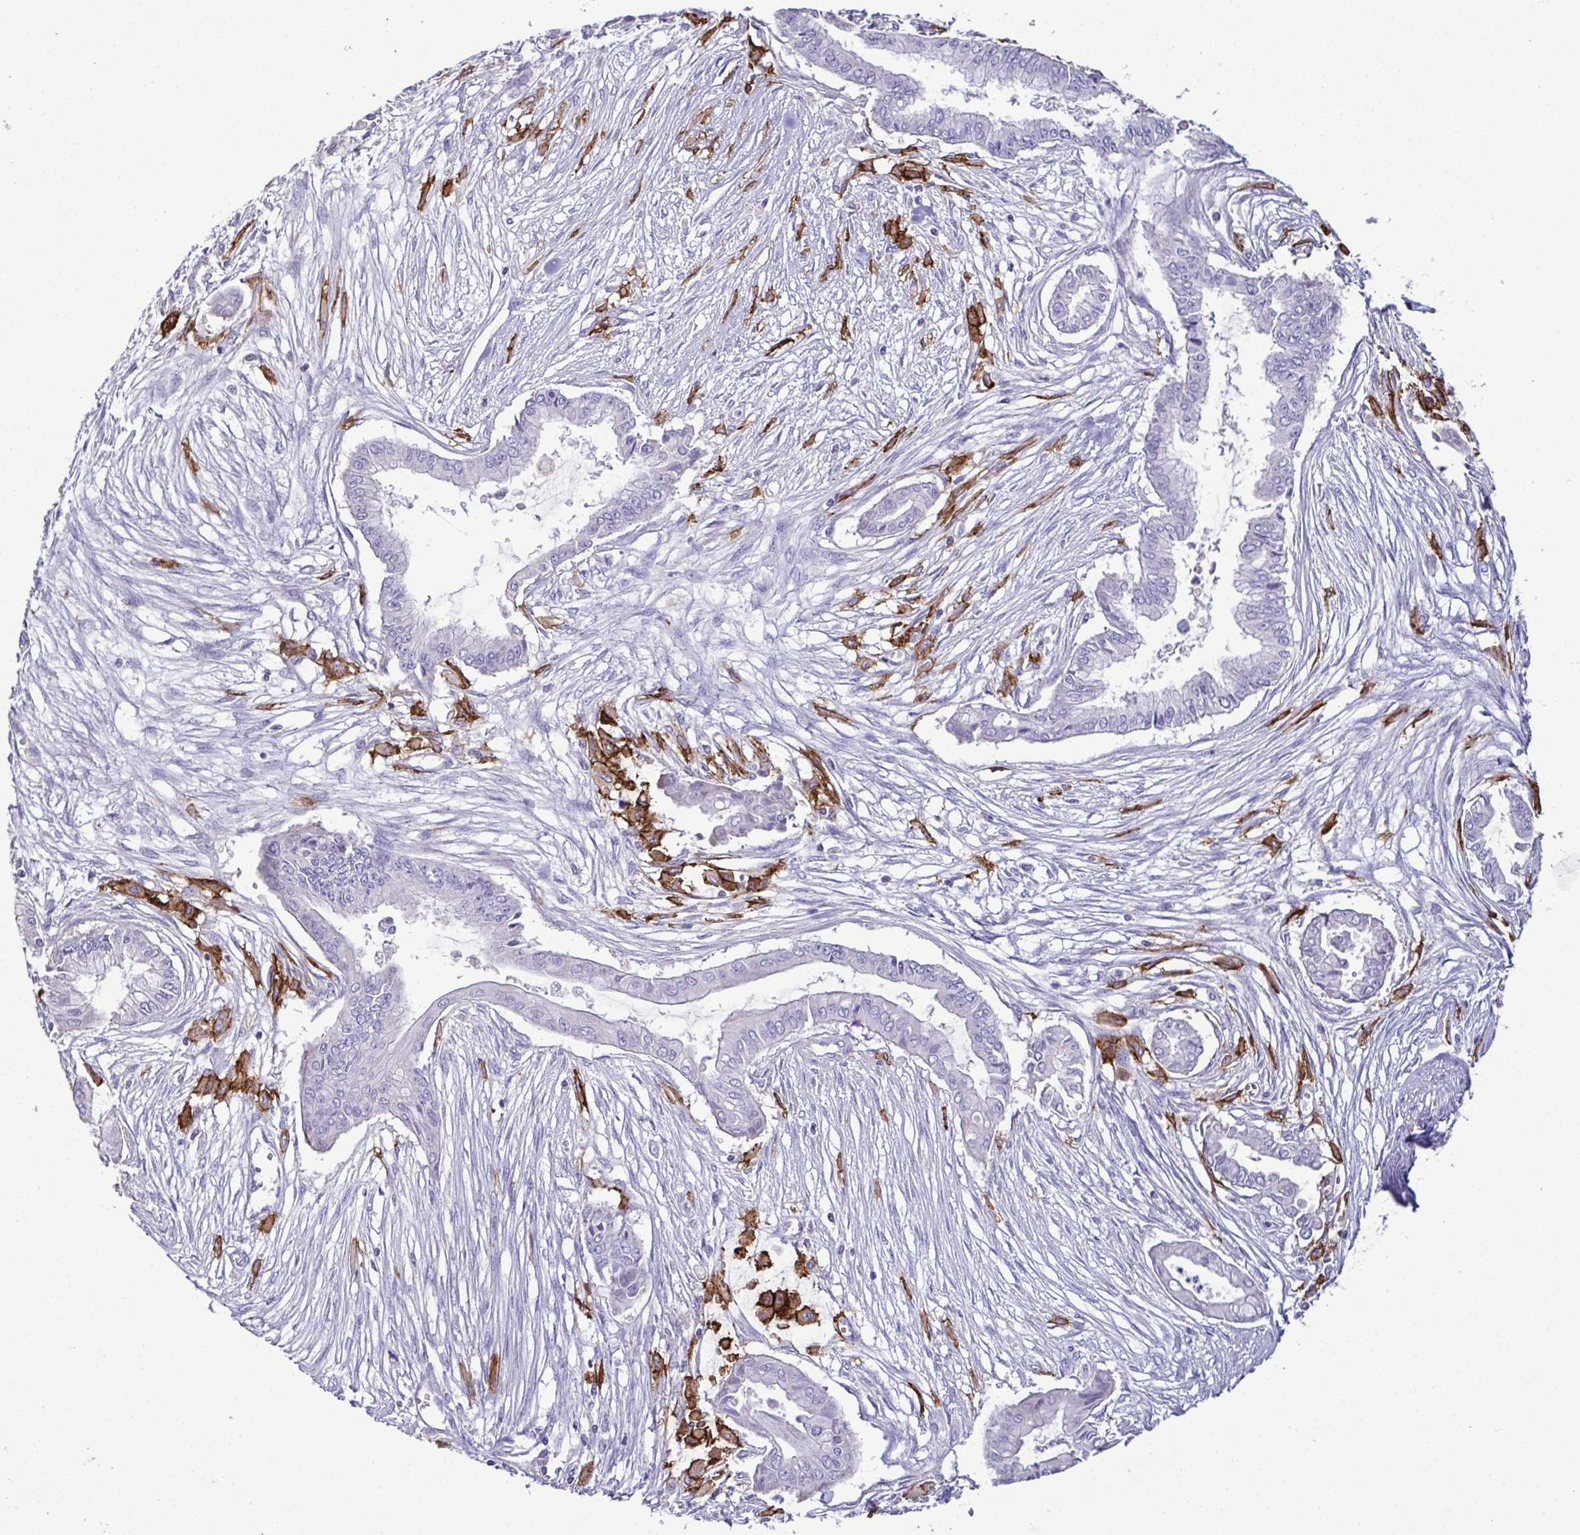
{"staining": {"intensity": "negative", "quantity": "none", "location": "none"}, "tissue": "pancreatic cancer", "cell_type": "Tumor cells", "image_type": "cancer", "snomed": [{"axis": "morphology", "description": "Adenocarcinoma, NOS"}, {"axis": "topography", "description": "Pancreas"}], "caption": "Tumor cells are negative for brown protein staining in pancreatic cancer.", "gene": "MARCO", "patient": {"sex": "female", "age": 68}}